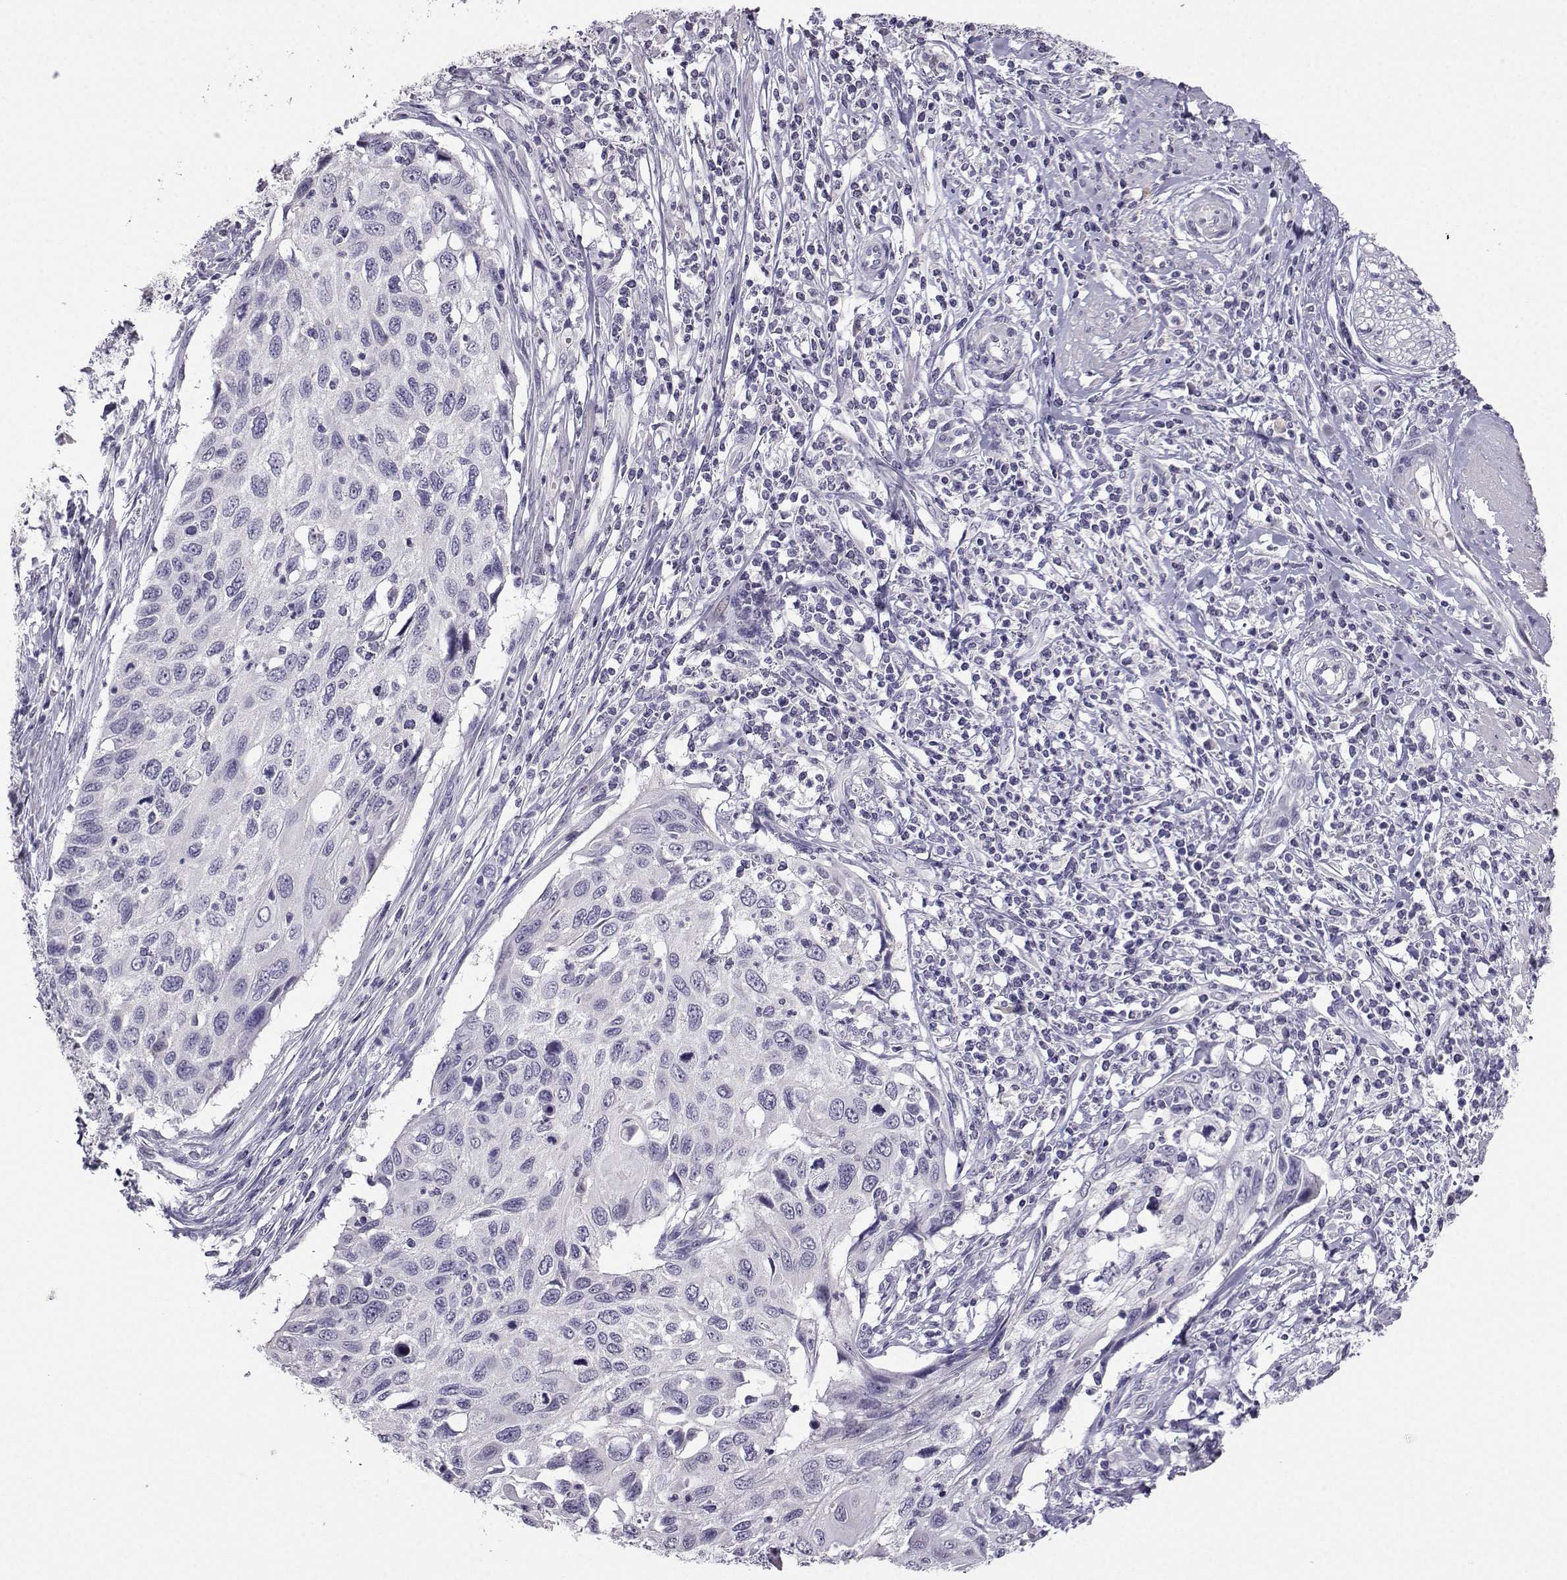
{"staining": {"intensity": "negative", "quantity": "none", "location": "none"}, "tissue": "cervical cancer", "cell_type": "Tumor cells", "image_type": "cancer", "snomed": [{"axis": "morphology", "description": "Squamous cell carcinoma, NOS"}, {"axis": "topography", "description": "Cervix"}], "caption": "Tumor cells are negative for brown protein staining in cervical cancer.", "gene": "CRYBB1", "patient": {"sex": "female", "age": 70}}